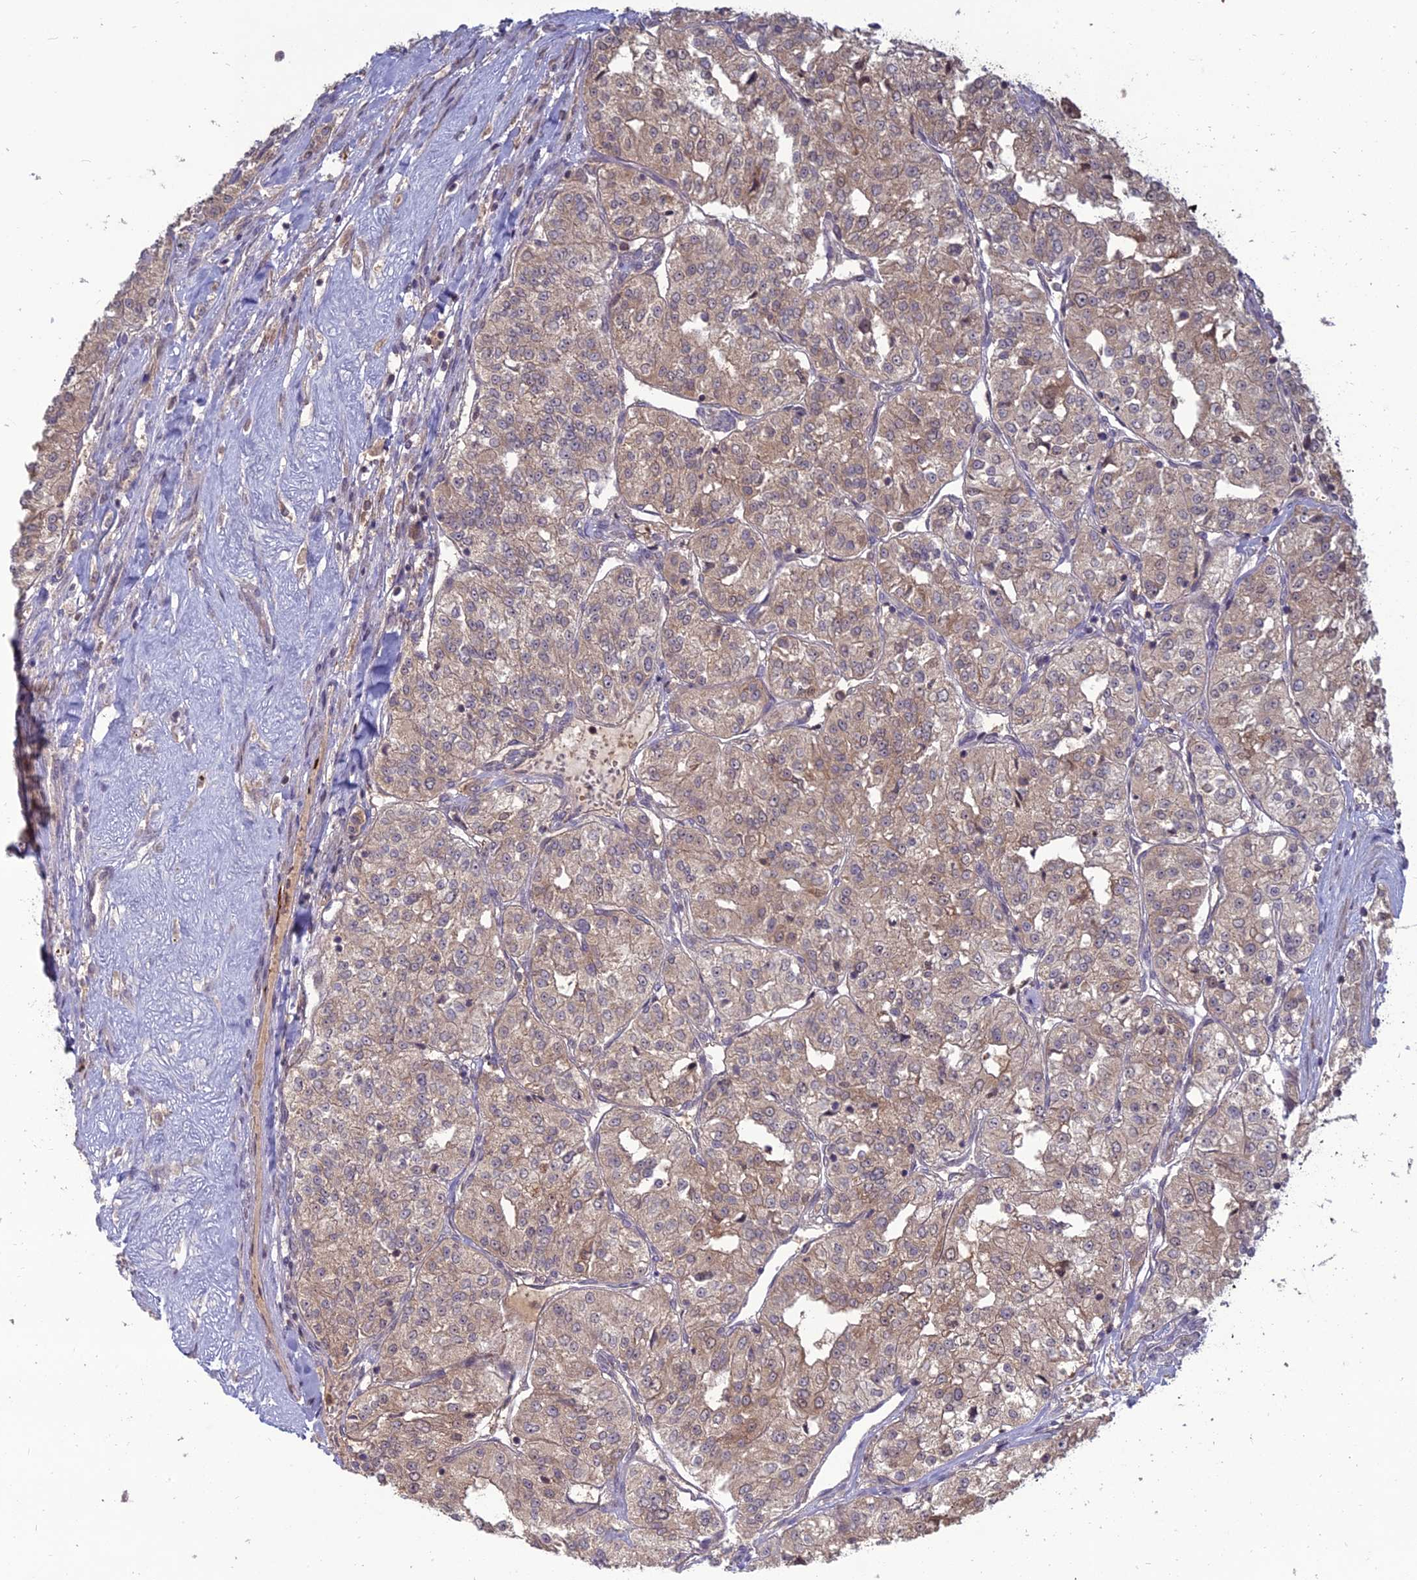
{"staining": {"intensity": "weak", "quantity": ">75%", "location": "cytoplasmic/membranous"}, "tissue": "renal cancer", "cell_type": "Tumor cells", "image_type": "cancer", "snomed": [{"axis": "morphology", "description": "Adenocarcinoma, NOS"}, {"axis": "topography", "description": "Kidney"}], "caption": "Immunohistochemistry (IHC) of renal cancer (adenocarcinoma) exhibits low levels of weak cytoplasmic/membranous expression in about >75% of tumor cells.", "gene": "TMEM208", "patient": {"sex": "female", "age": 63}}